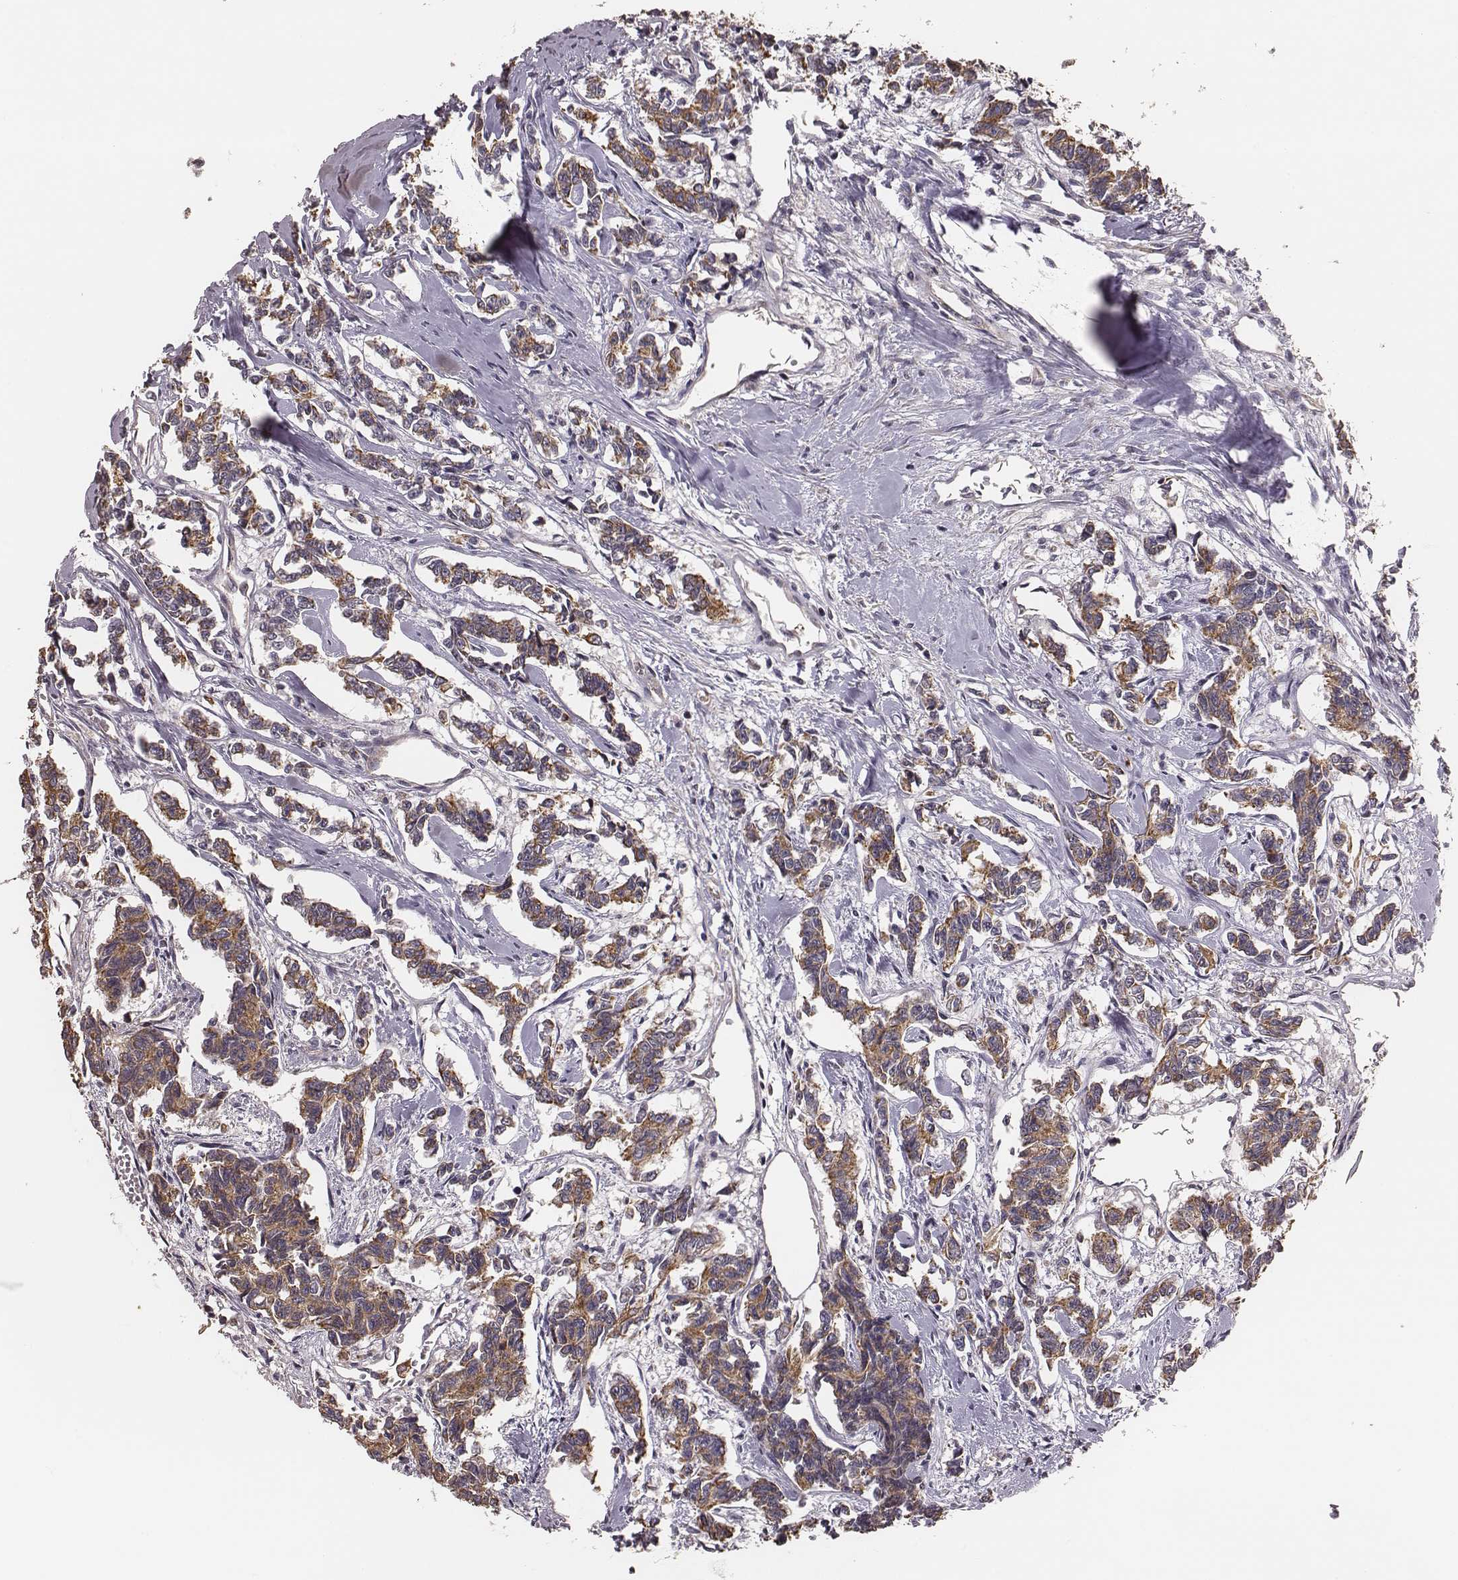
{"staining": {"intensity": "moderate", "quantity": ">75%", "location": "cytoplasmic/membranous"}, "tissue": "carcinoid", "cell_type": "Tumor cells", "image_type": "cancer", "snomed": [{"axis": "morphology", "description": "Carcinoid, malignant, NOS"}, {"axis": "topography", "description": "Kidney"}], "caption": "There is medium levels of moderate cytoplasmic/membranous positivity in tumor cells of malignant carcinoid, as demonstrated by immunohistochemical staining (brown color).", "gene": "HAVCR1", "patient": {"sex": "female", "age": 41}}